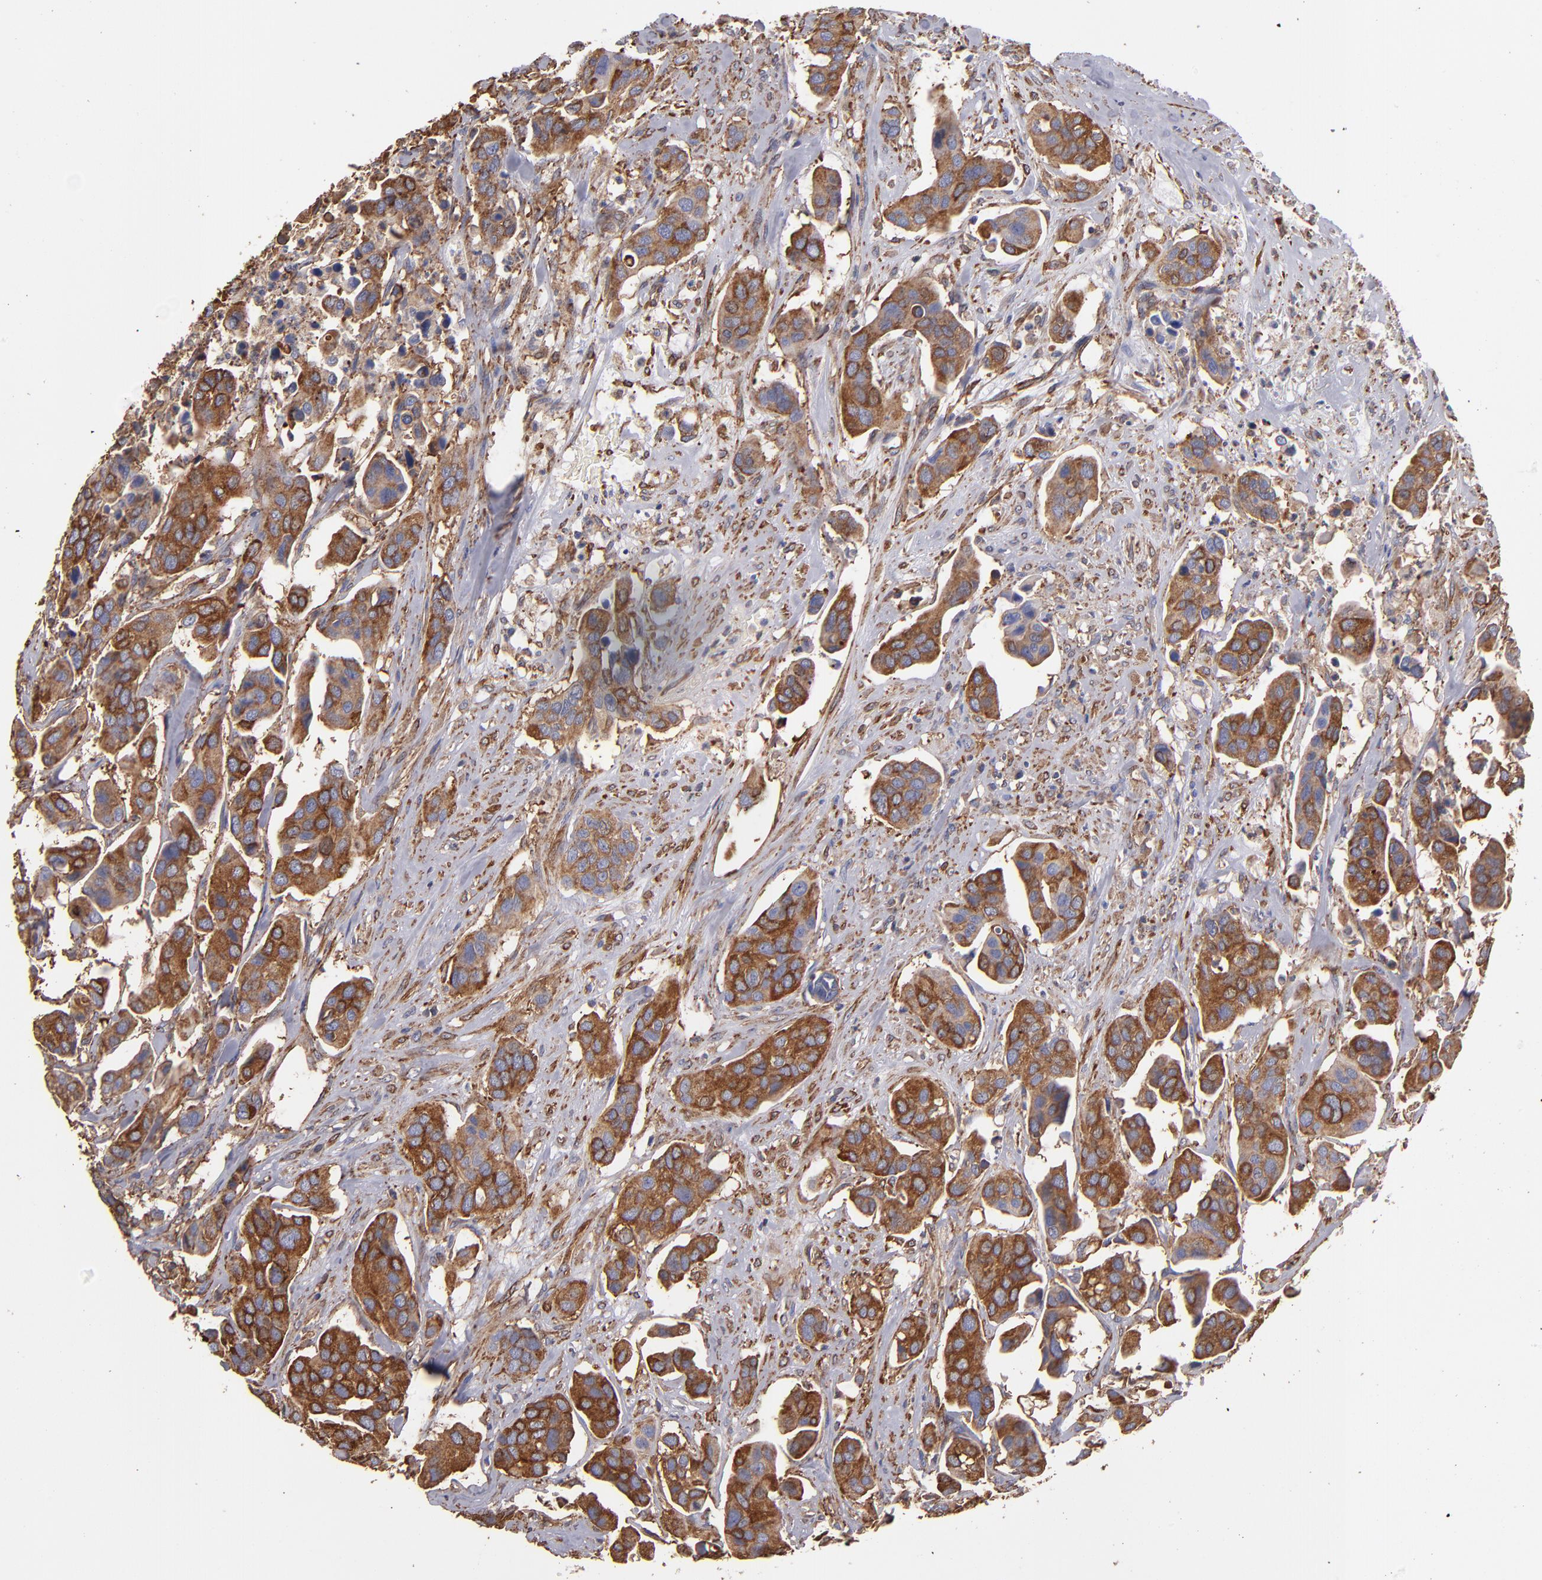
{"staining": {"intensity": "strong", "quantity": ">75%", "location": "cytoplasmic/membranous"}, "tissue": "urothelial cancer", "cell_type": "Tumor cells", "image_type": "cancer", "snomed": [{"axis": "morphology", "description": "Adenocarcinoma, NOS"}, {"axis": "topography", "description": "Urinary bladder"}], "caption": "A histopathology image showing strong cytoplasmic/membranous expression in approximately >75% of tumor cells in urothelial cancer, as visualized by brown immunohistochemical staining.", "gene": "MVP", "patient": {"sex": "male", "age": 61}}